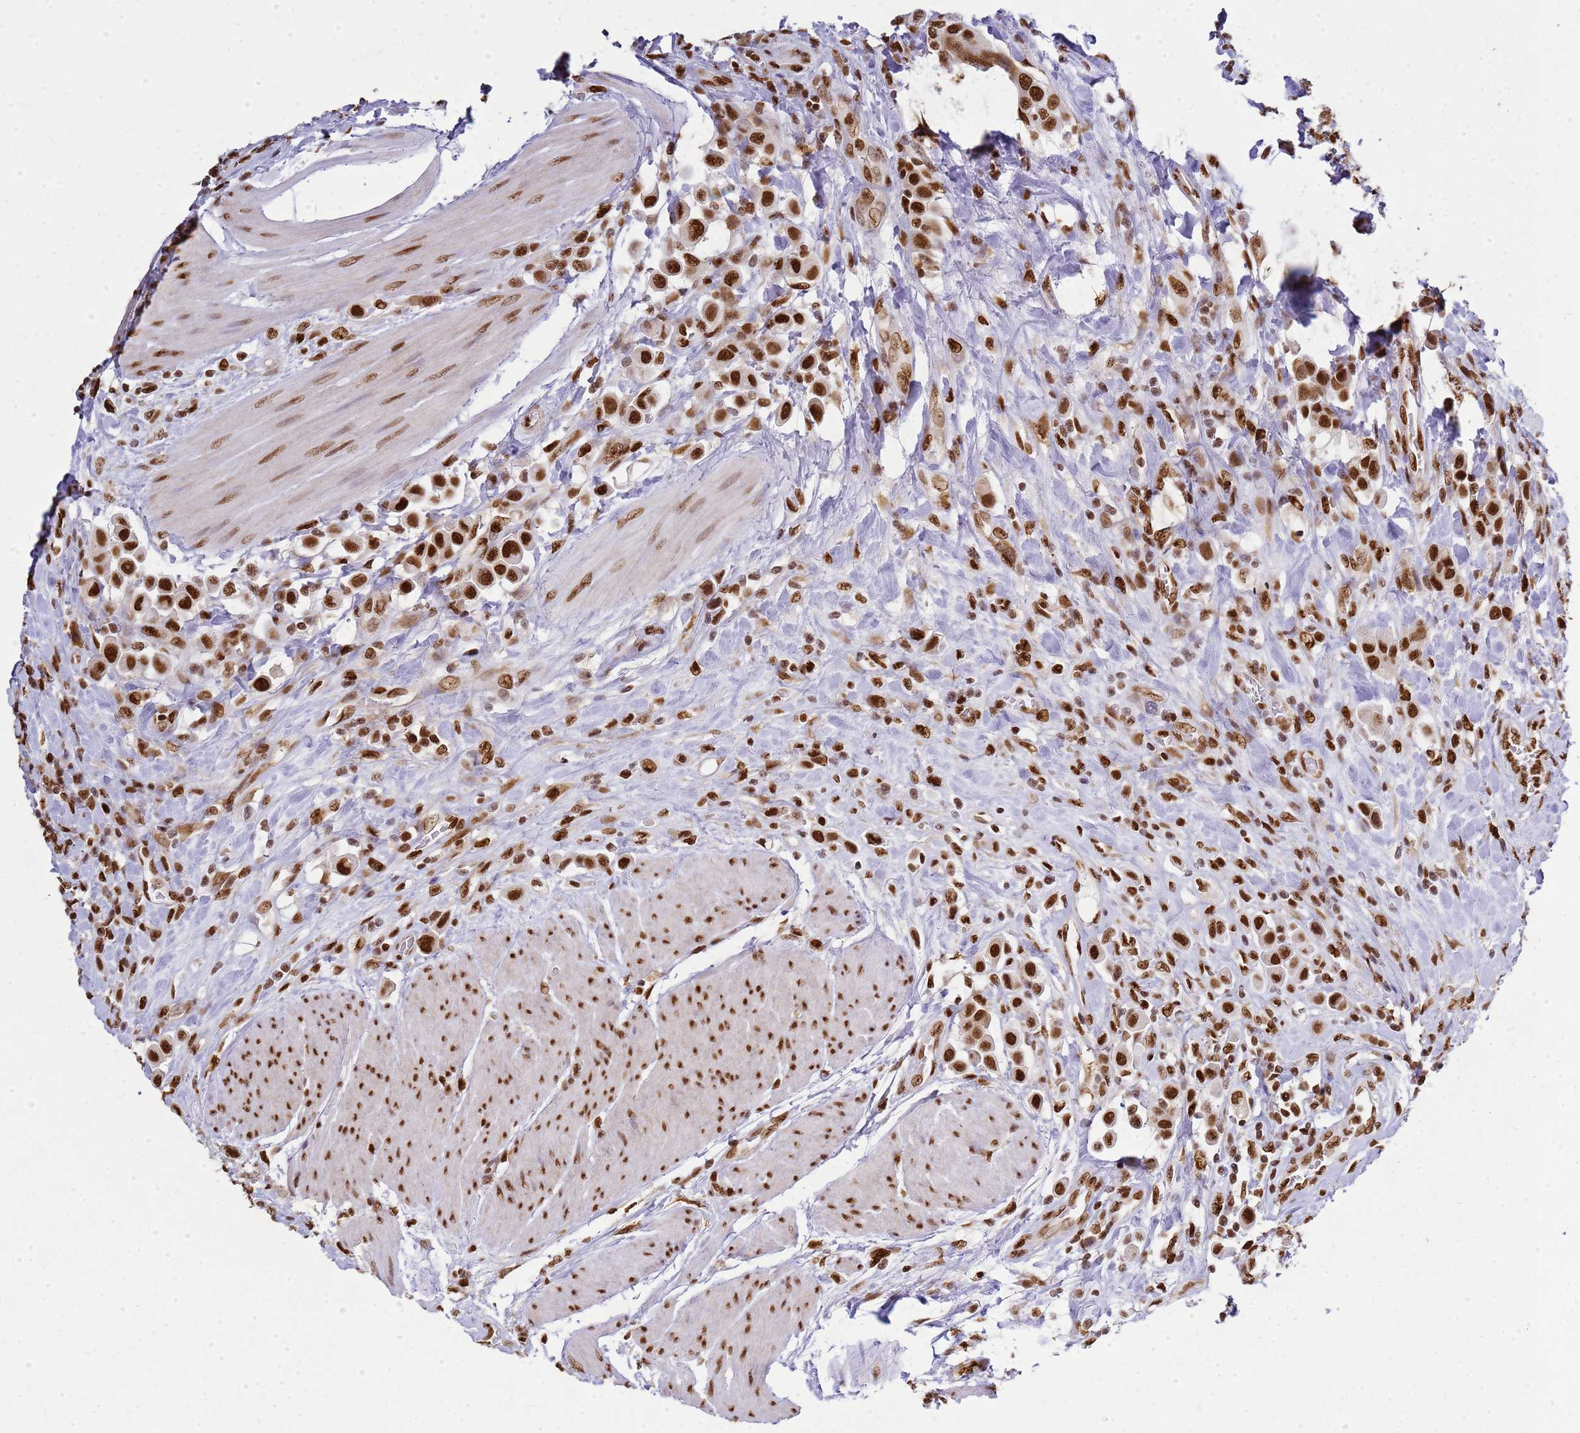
{"staining": {"intensity": "strong", "quantity": ">75%", "location": "nuclear"}, "tissue": "urothelial cancer", "cell_type": "Tumor cells", "image_type": "cancer", "snomed": [{"axis": "morphology", "description": "Urothelial carcinoma, High grade"}, {"axis": "topography", "description": "Urinary bladder"}], "caption": "This image displays urothelial carcinoma (high-grade) stained with immunohistochemistry to label a protein in brown. The nuclear of tumor cells show strong positivity for the protein. Nuclei are counter-stained blue.", "gene": "APEX1", "patient": {"sex": "male", "age": 50}}